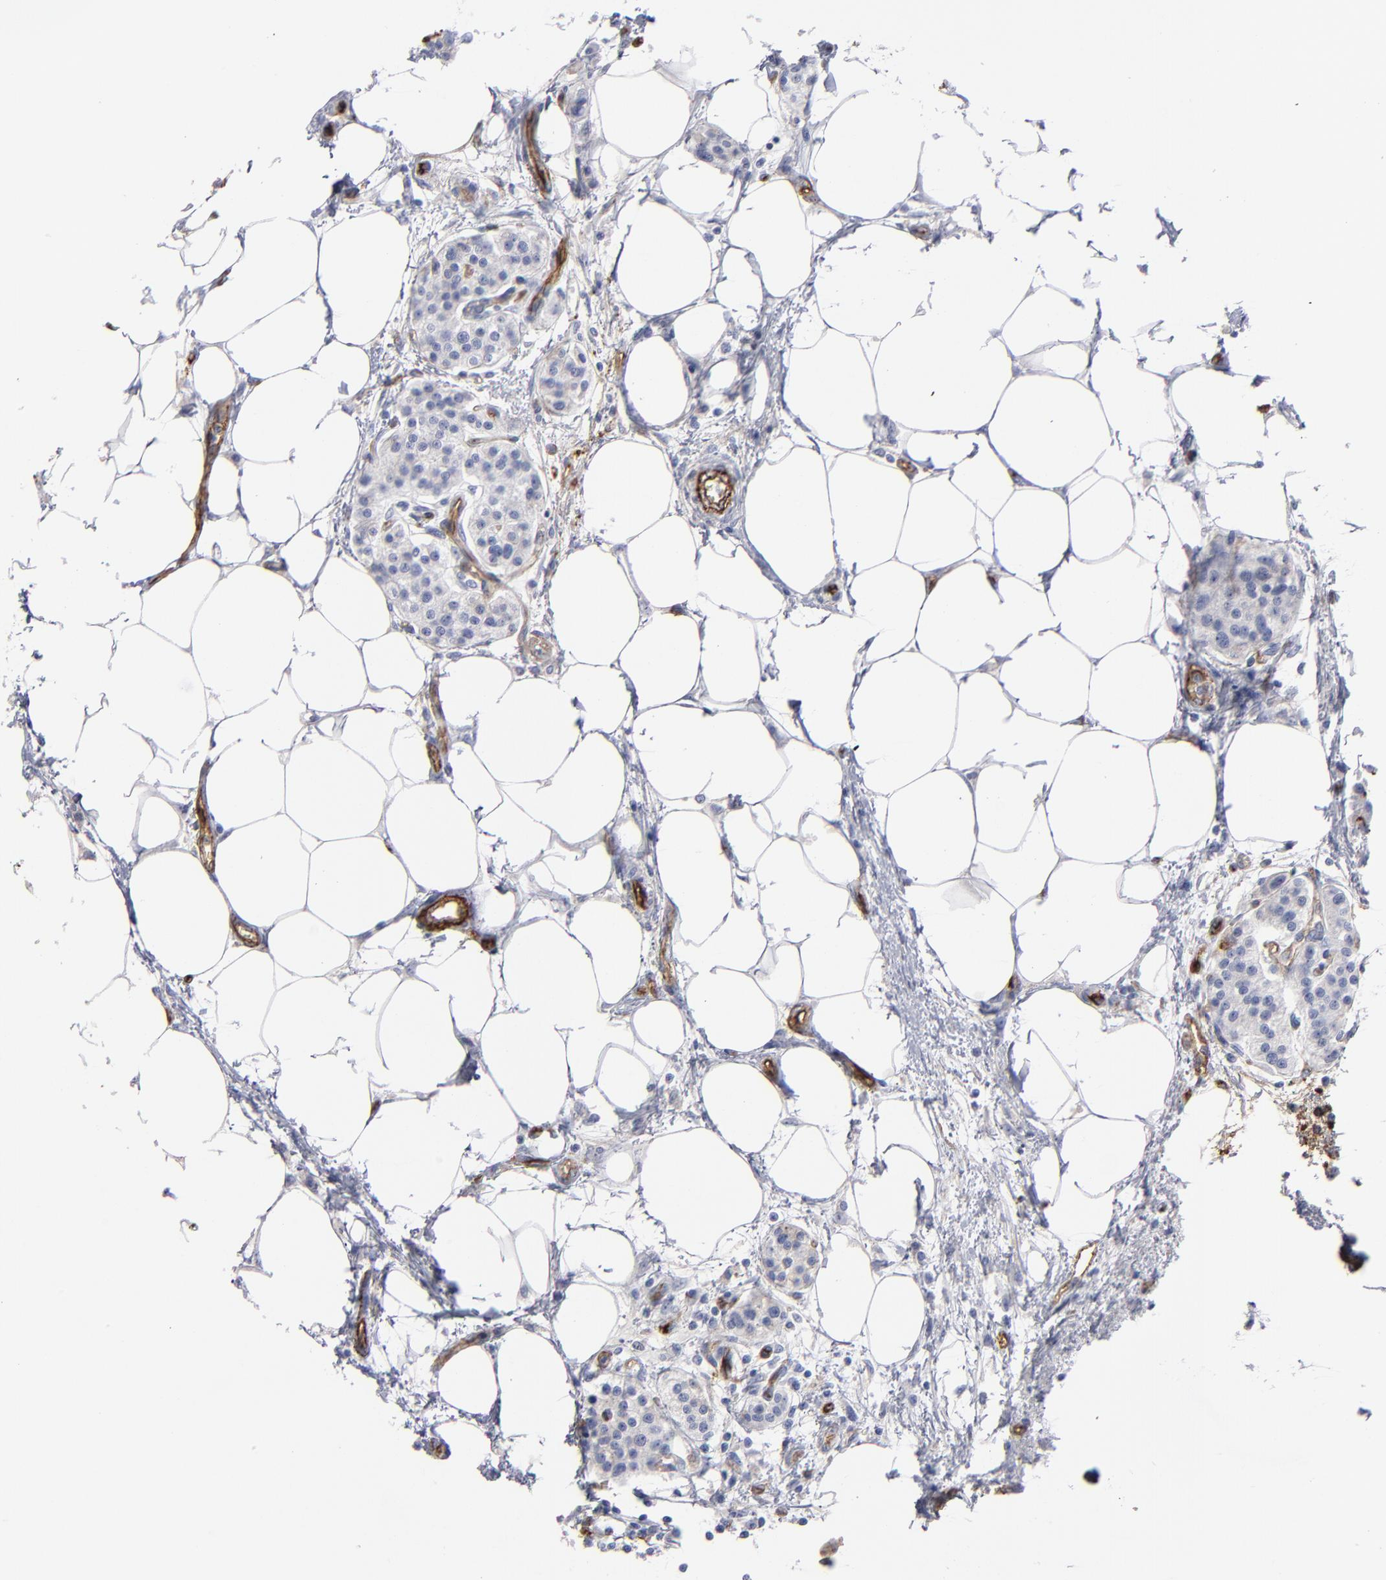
{"staining": {"intensity": "strong", "quantity": "<25%", "location": "cytoplasmic/membranous"}, "tissue": "pancreas", "cell_type": "Exocrine glandular cells", "image_type": "normal", "snomed": [{"axis": "morphology", "description": "Normal tissue, NOS"}, {"axis": "topography", "description": "Pancreas"}, {"axis": "topography", "description": "Duodenum"}], "caption": "Protein analysis of normal pancreas demonstrates strong cytoplasmic/membranous positivity in approximately <25% of exocrine glandular cells.", "gene": "TM4SF1", "patient": {"sex": "male", "age": 79}}